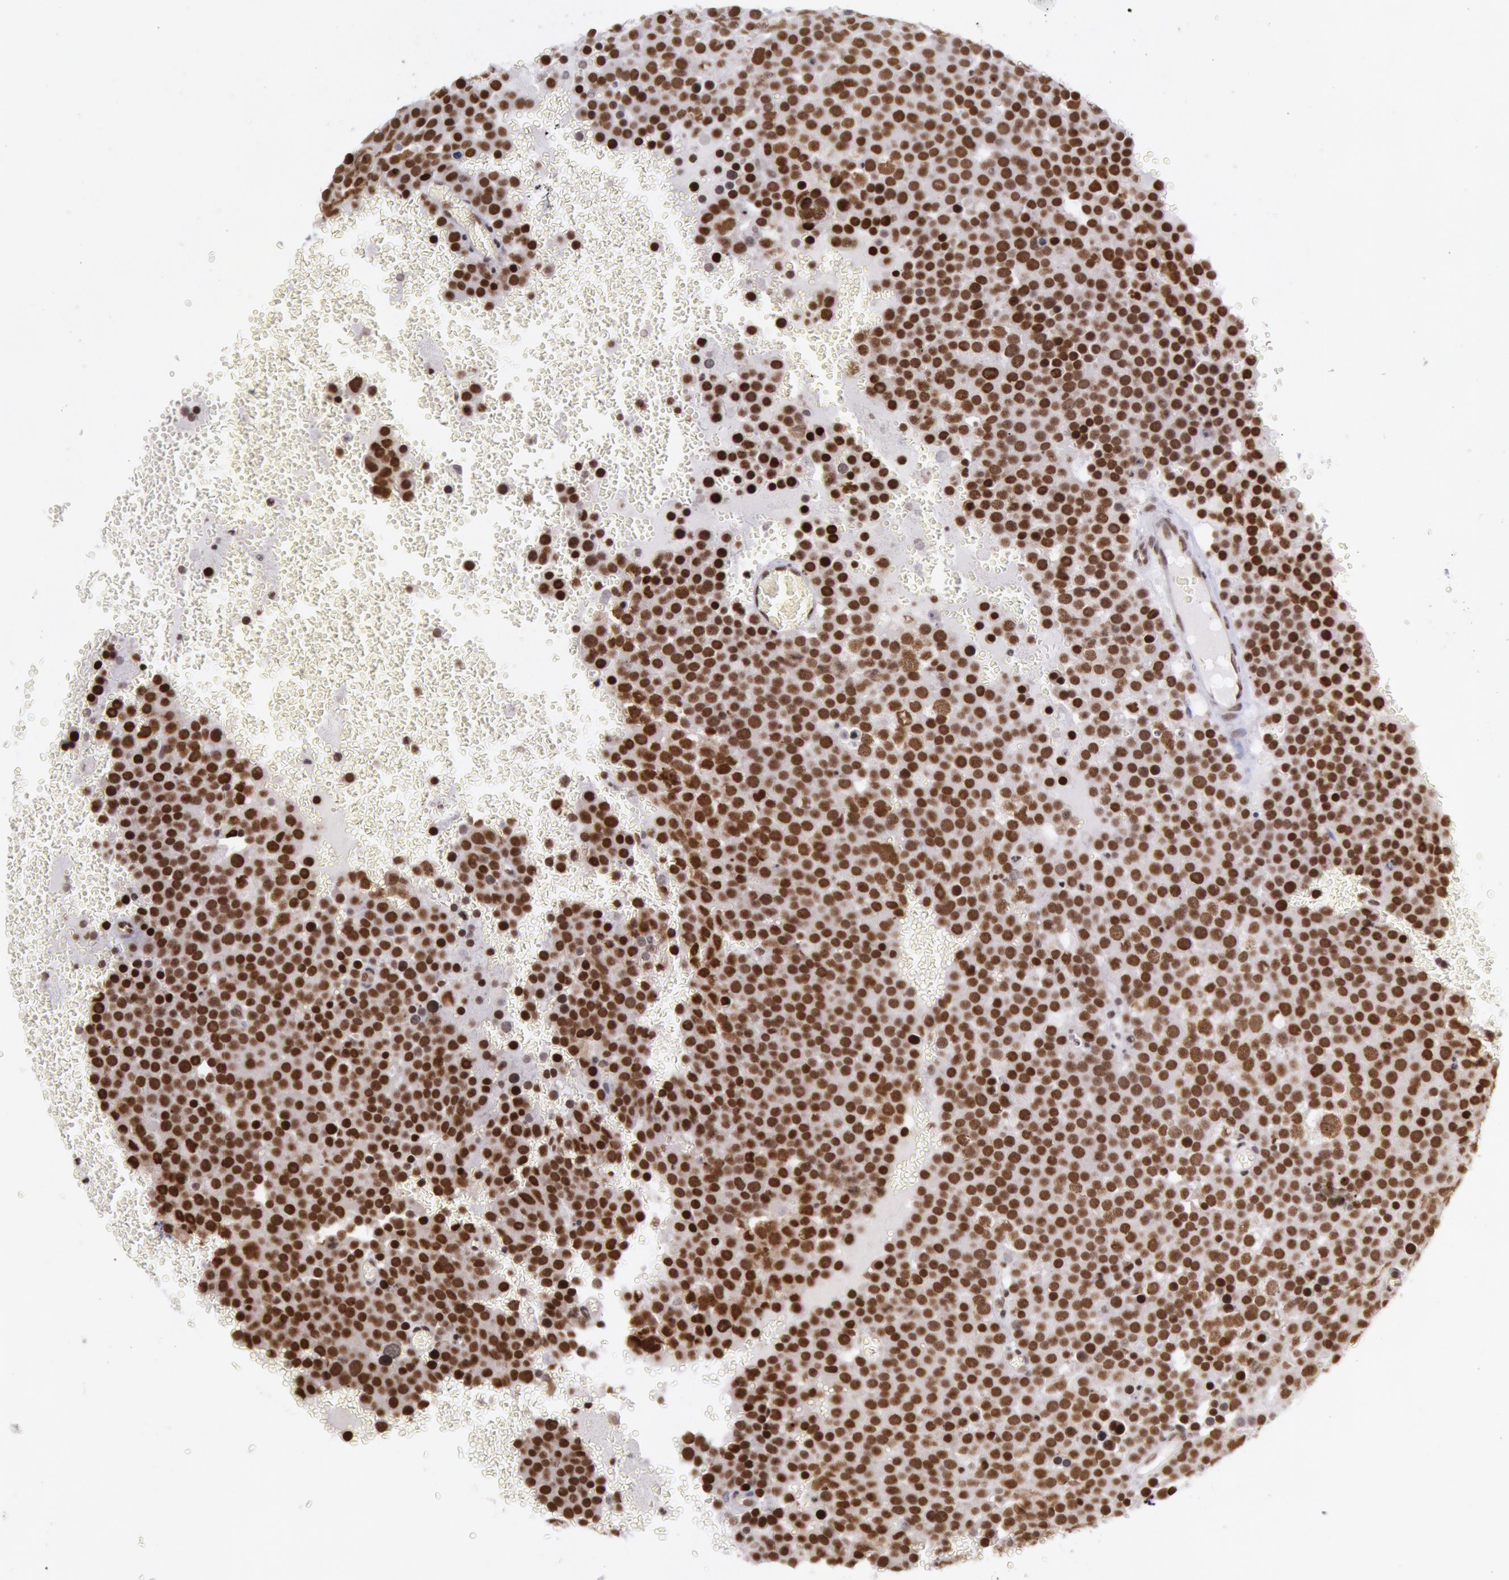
{"staining": {"intensity": "strong", "quantity": ">75%", "location": "nuclear"}, "tissue": "testis cancer", "cell_type": "Tumor cells", "image_type": "cancer", "snomed": [{"axis": "morphology", "description": "Seminoma, NOS"}, {"axis": "topography", "description": "Testis"}], "caption": "Protein expression by immunohistochemistry (IHC) reveals strong nuclear positivity in about >75% of tumor cells in testis cancer (seminoma). The staining was performed using DAB, with brown indicating positive protein expression. Nuclei are stained blue with hematoxylin.", "gene": "NKAP", "patient": {"sex": "male", "age": 71}}